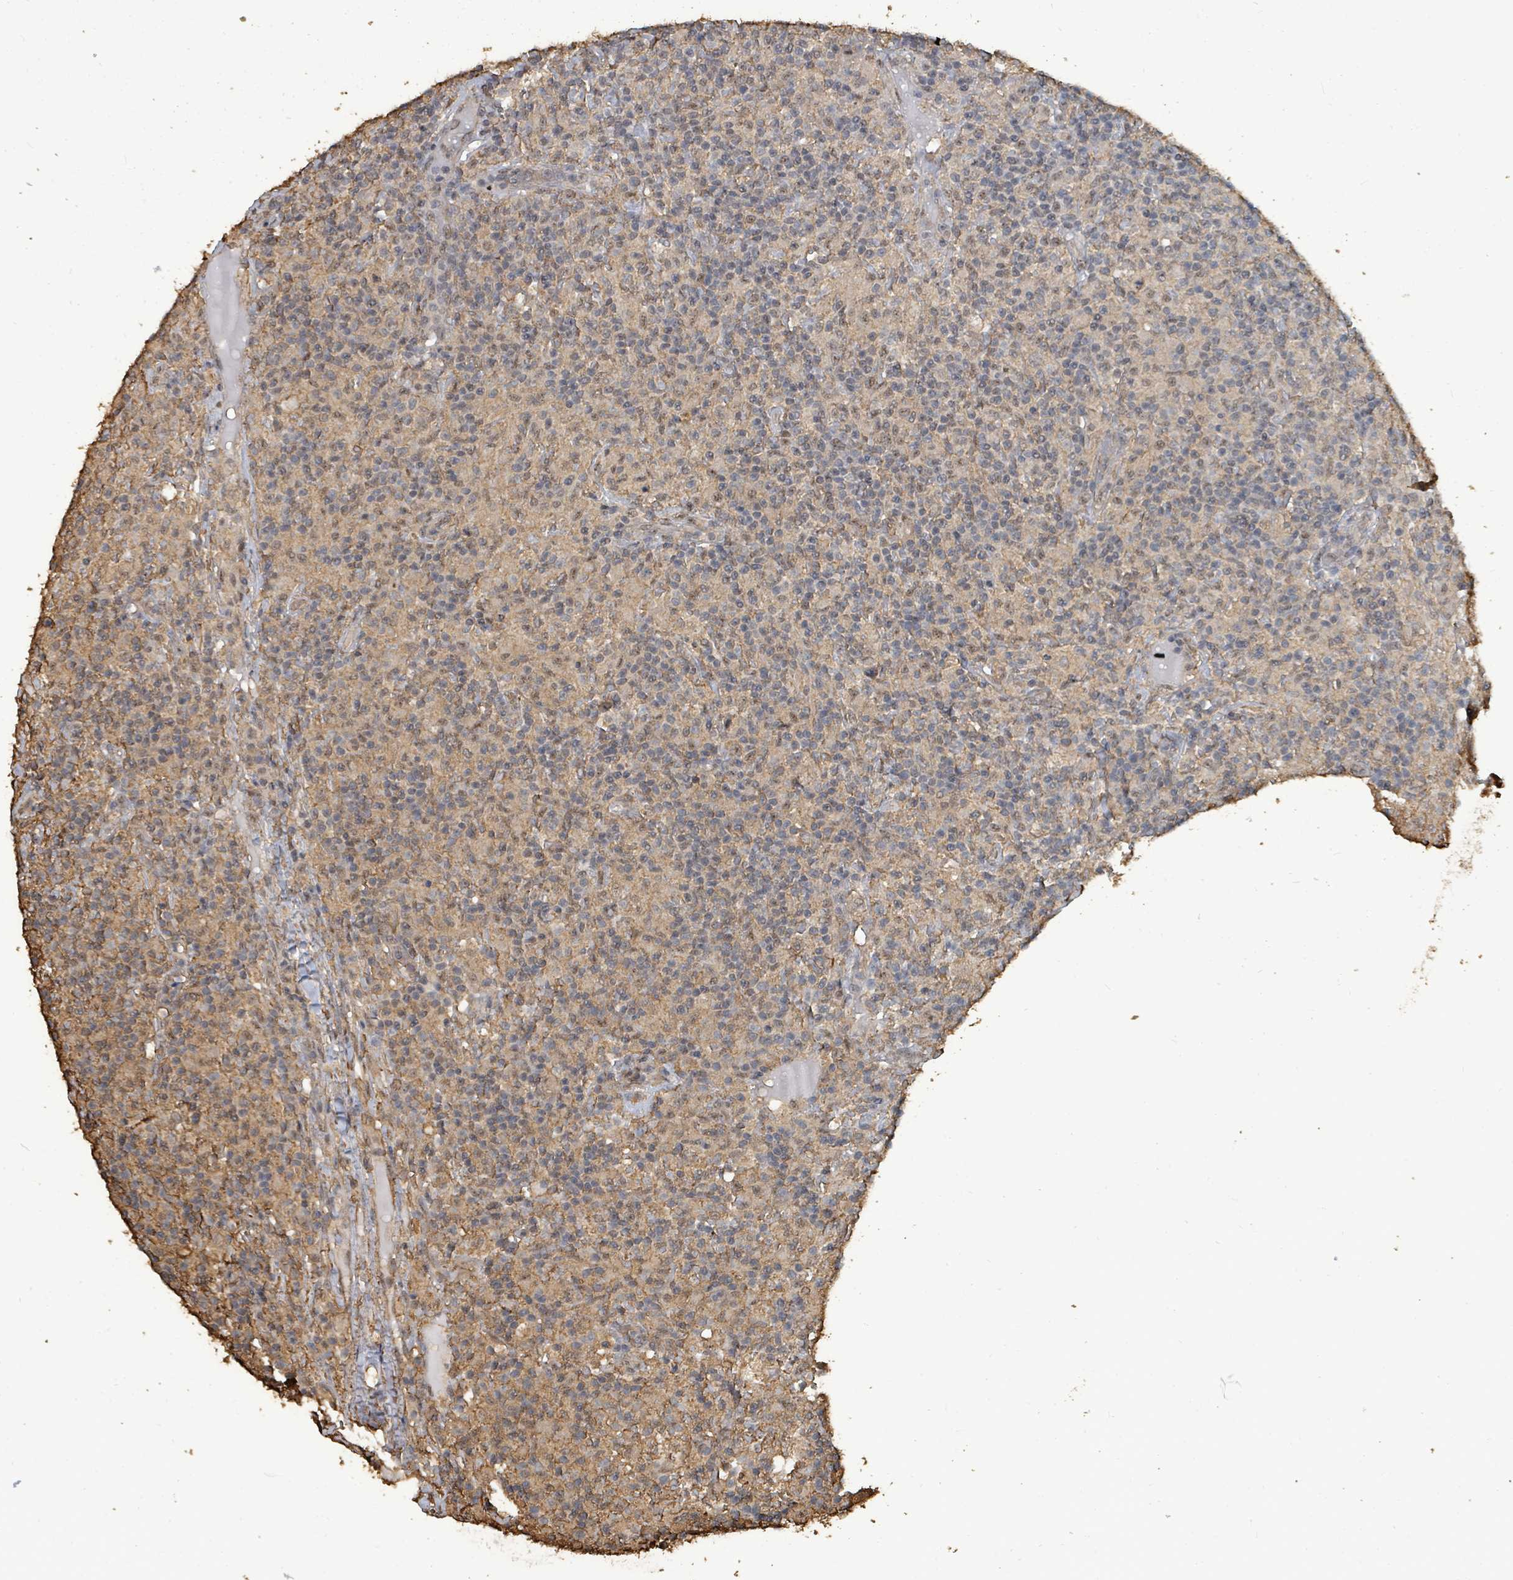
{"staining": {"intensity": "negative", "quantity": "none", "location": "none"}, "tissue": "lymphoma", "cell_type": "Tumor cells", "image_type": "cancer", "snomed": [{"axis": "morphology", "description": "Hodgkin's disease, NOS"}, {"axis": "topography", "description": "Lymph node"}], "caption": "Micrograph shows no protein expression in tumor cells of Hodgkin's disease tissue.", "gene": "C6orf52", "patient": {"sex": "male", "age": 70}}